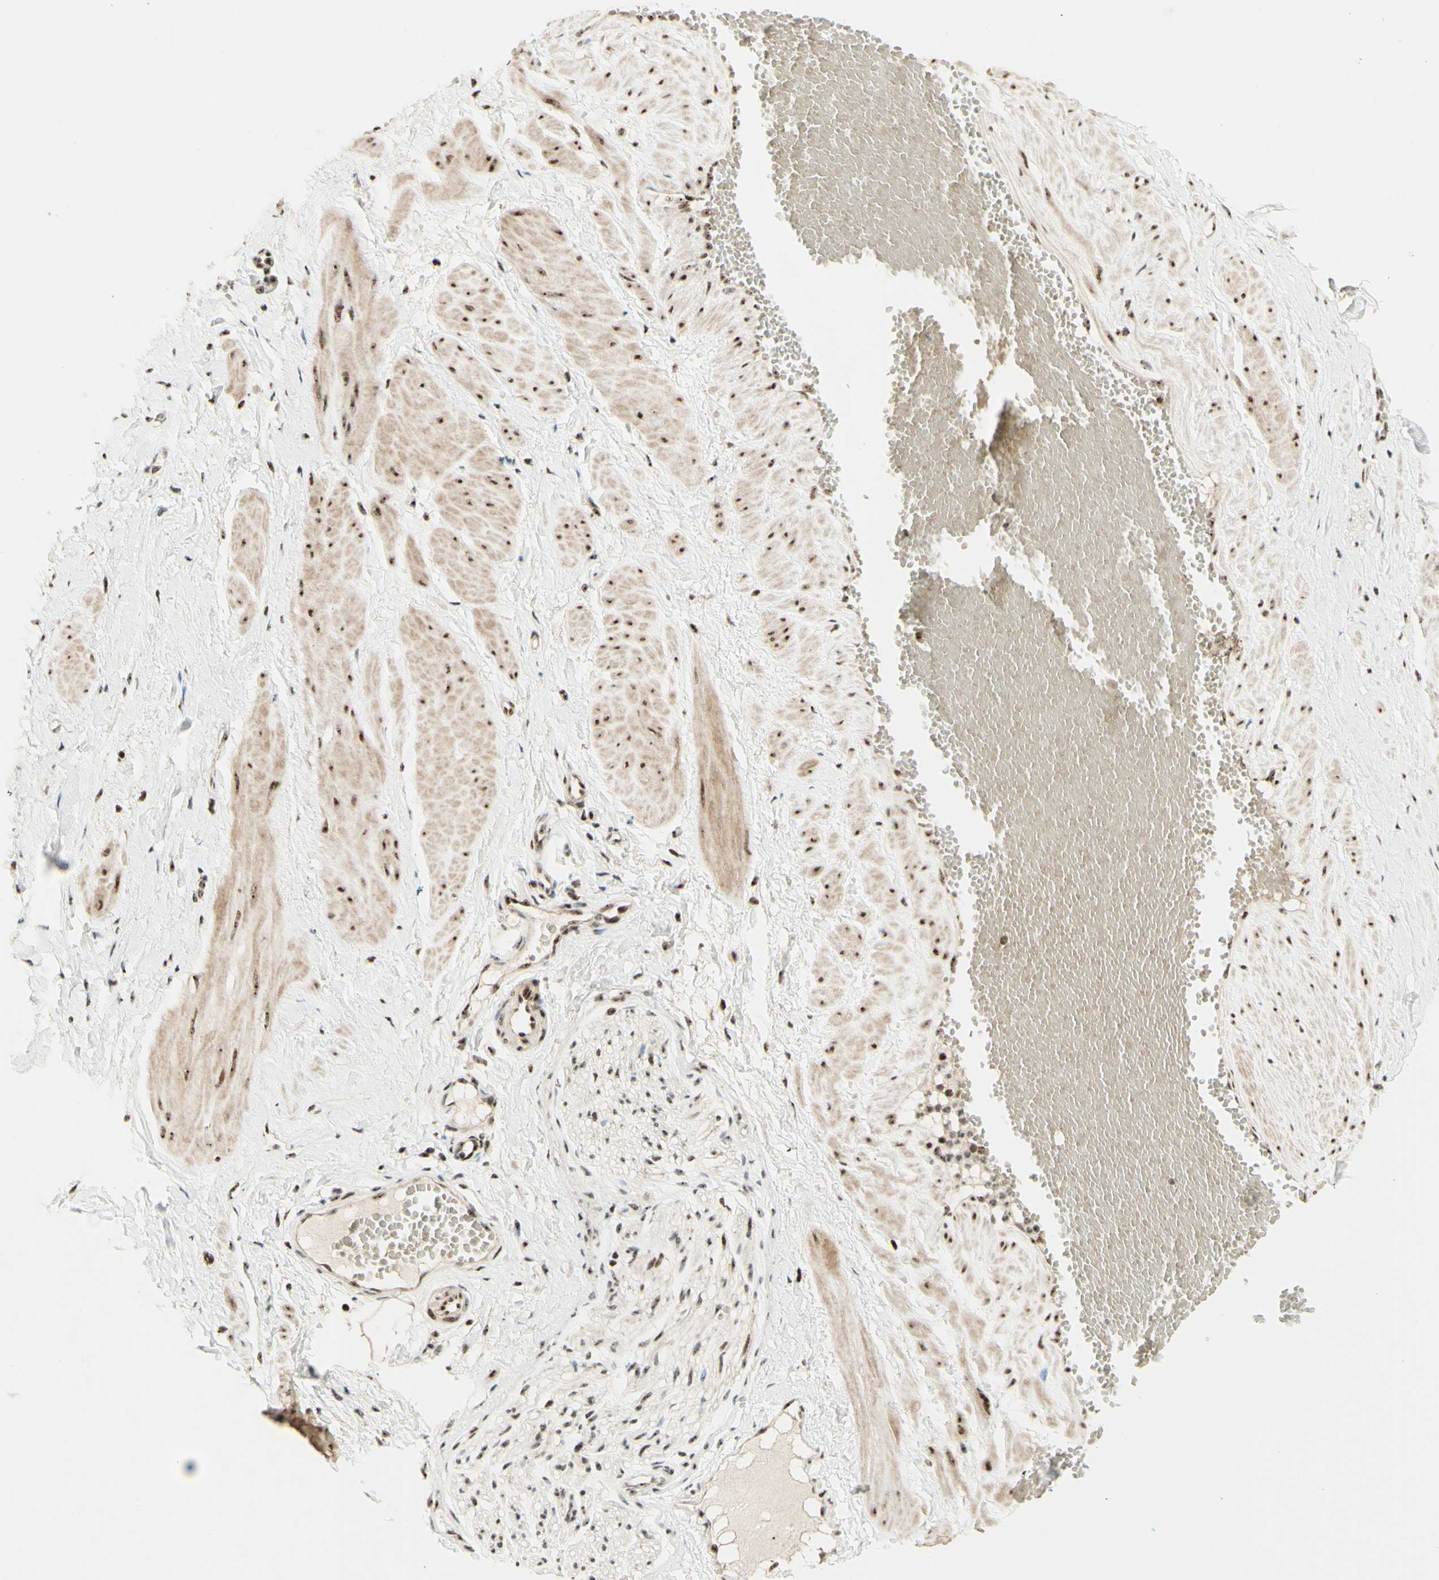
{"staining": {"intensity": "strong", "quantity": ">75%", "location": "cytoplasmic/membranous,nuclear"}, "tissue": "adipose tissue", "cell_type": "Adipocytes", "image_type": "normal", "snomed": [{"axis": "morphology", "description": "Normal tissue, NOS"}, {"axis": "topography", "description": "Soft tissue"}, {"axis": "topography", "description": "Vascular tissue"}], "caption": "Immunohistochemical staining of benign adipose tissue reveals high levels of strong cytoplasmic/membranous,nuclear positivity in about >75% of adipocytes.", "gene": "DHX9", "patient": {"sex": "female", "age": 35}}